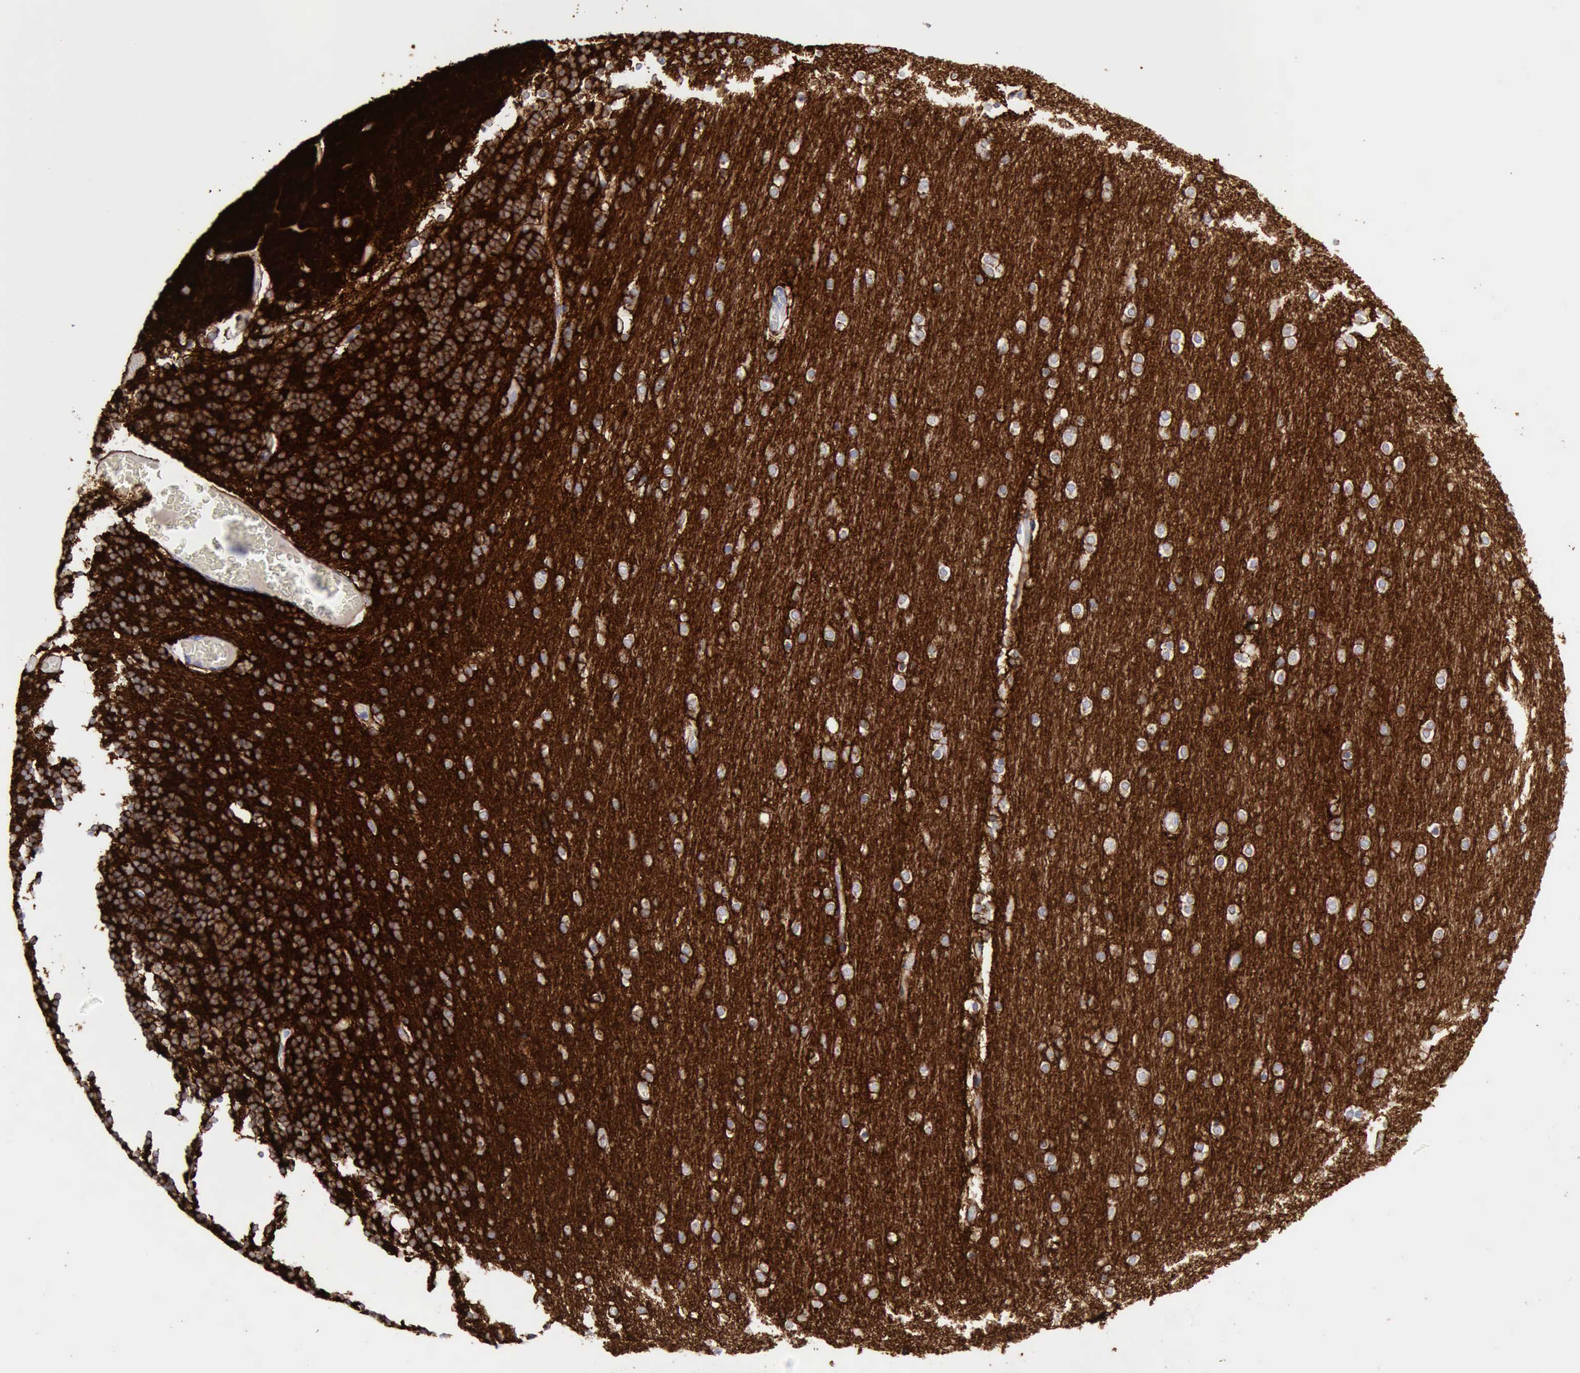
{"staining": {"intensity": "strong", "quantity": ">75%", "location": "cytoplasmic/membranous"}, "tissue": "cerebellum", "cell_type": "Cells in granular layer", "image_type": "normal", "snomed": [{"axis": "morphology", "description": "Normal tissue, NOS"}, {"axis": "topography", "description": "Cerebellum"}], "caption": "The histopathology image reveals a brown stain indicating the presence of a protein in the cytoplasmic/membranous of cells in granular layer in cerebellum.", "gene": "NCAM1", "patient": {"sex": "female", "age": 54}}